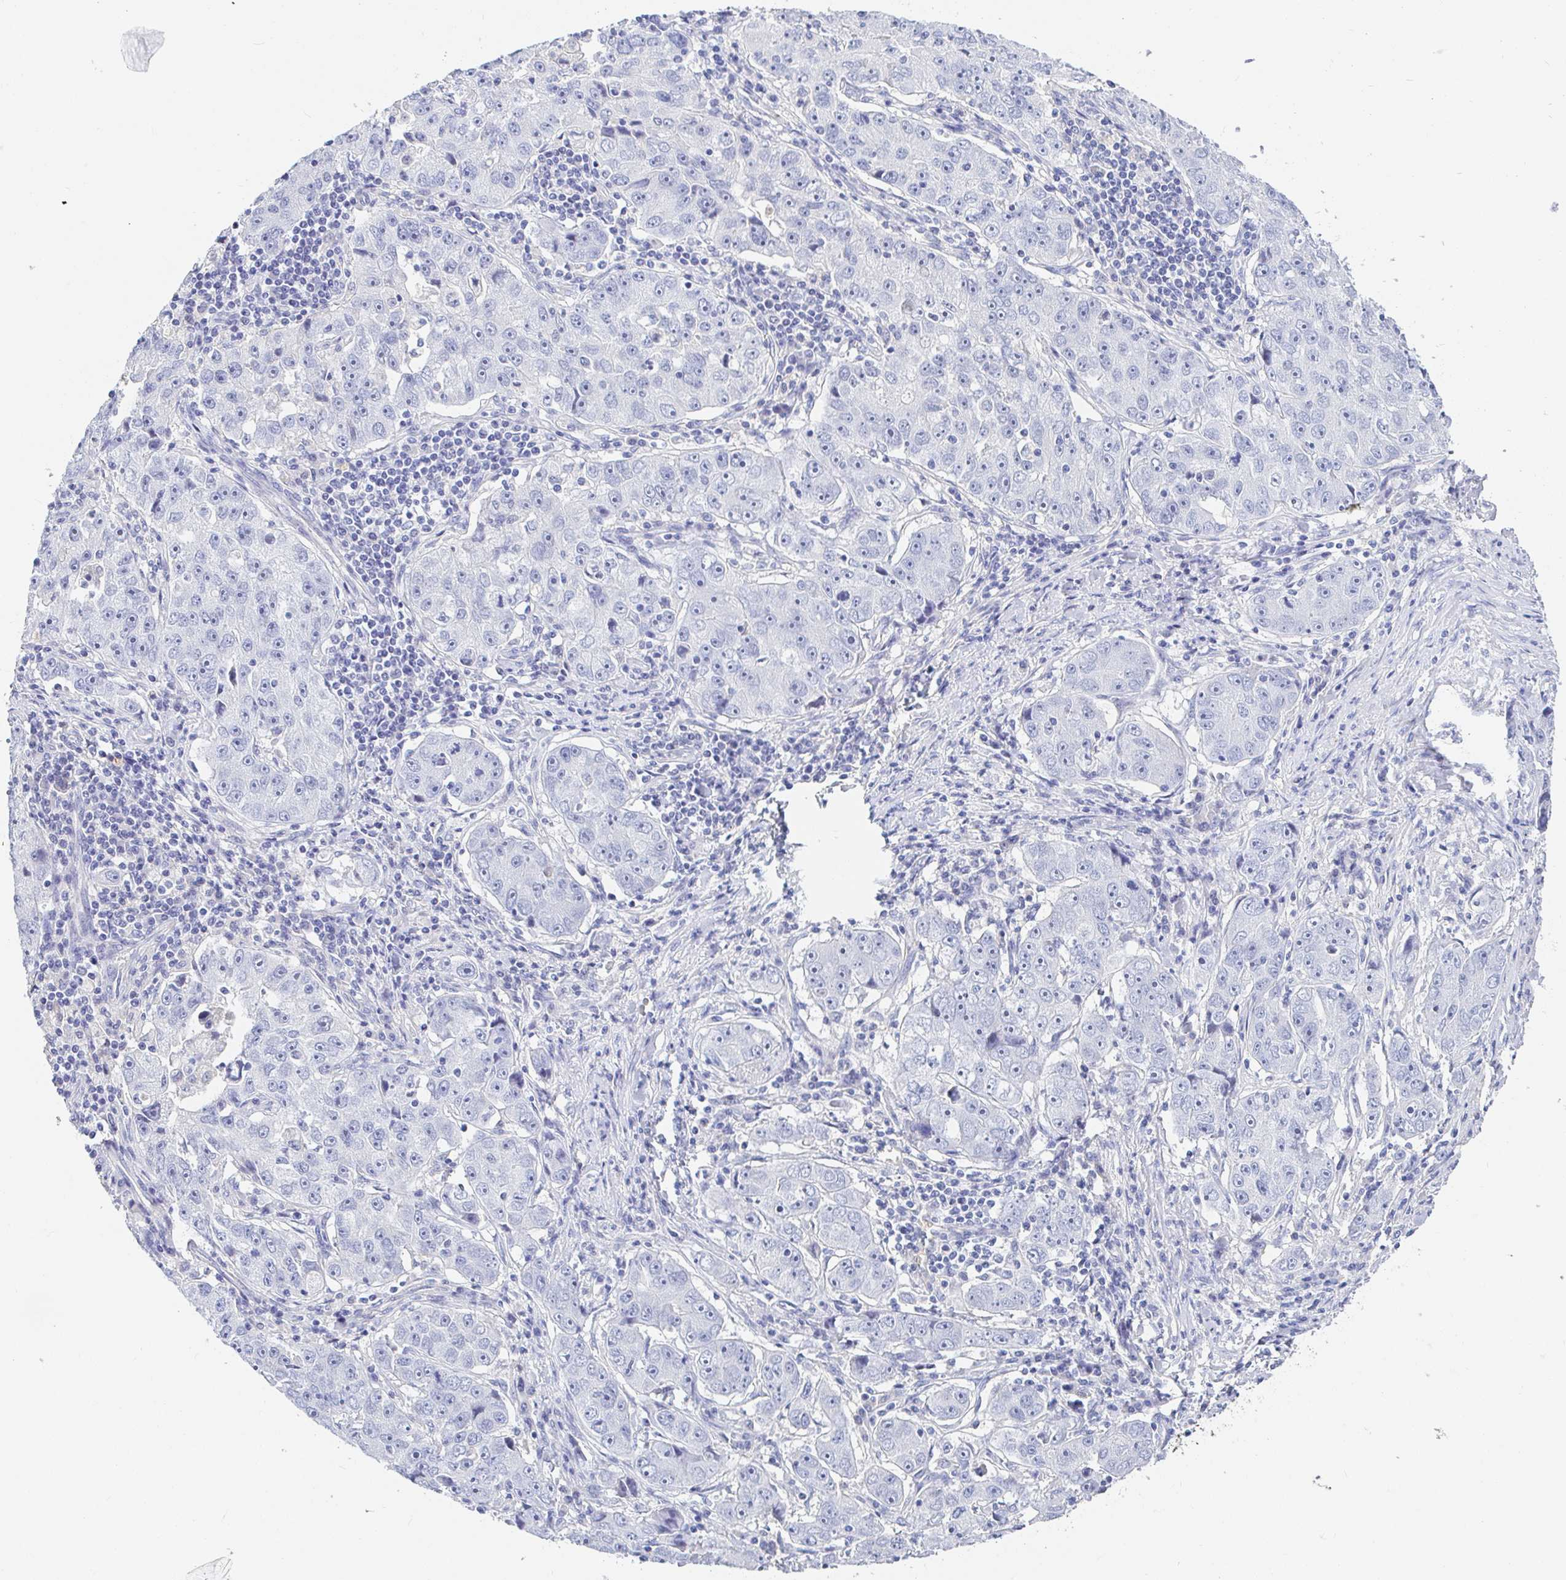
{"staining": {"intensity": "negative", "quantity": "none", "location": "none"}, "tissue": "lung cancer", "cell_type": "Tumor cells", "image_type": "cancer", "snomed": [{"axis": "morphology", "description": "Normal morphology"}, {"axis": "morphology", "description": "Adenocarcinoma, NOS"}, {"axis": "topography", "description": "Lymph node"}, {"axis": "topography", "description": "Lung"}], "caption": "Human lung cancer (adenocarcinoma) stained for a protein using immunohistochemistry (IHC) reveals no positivity in tumor cells.", "gene": "PDE6B", "patient": {"sex": "female", "age": 57}}